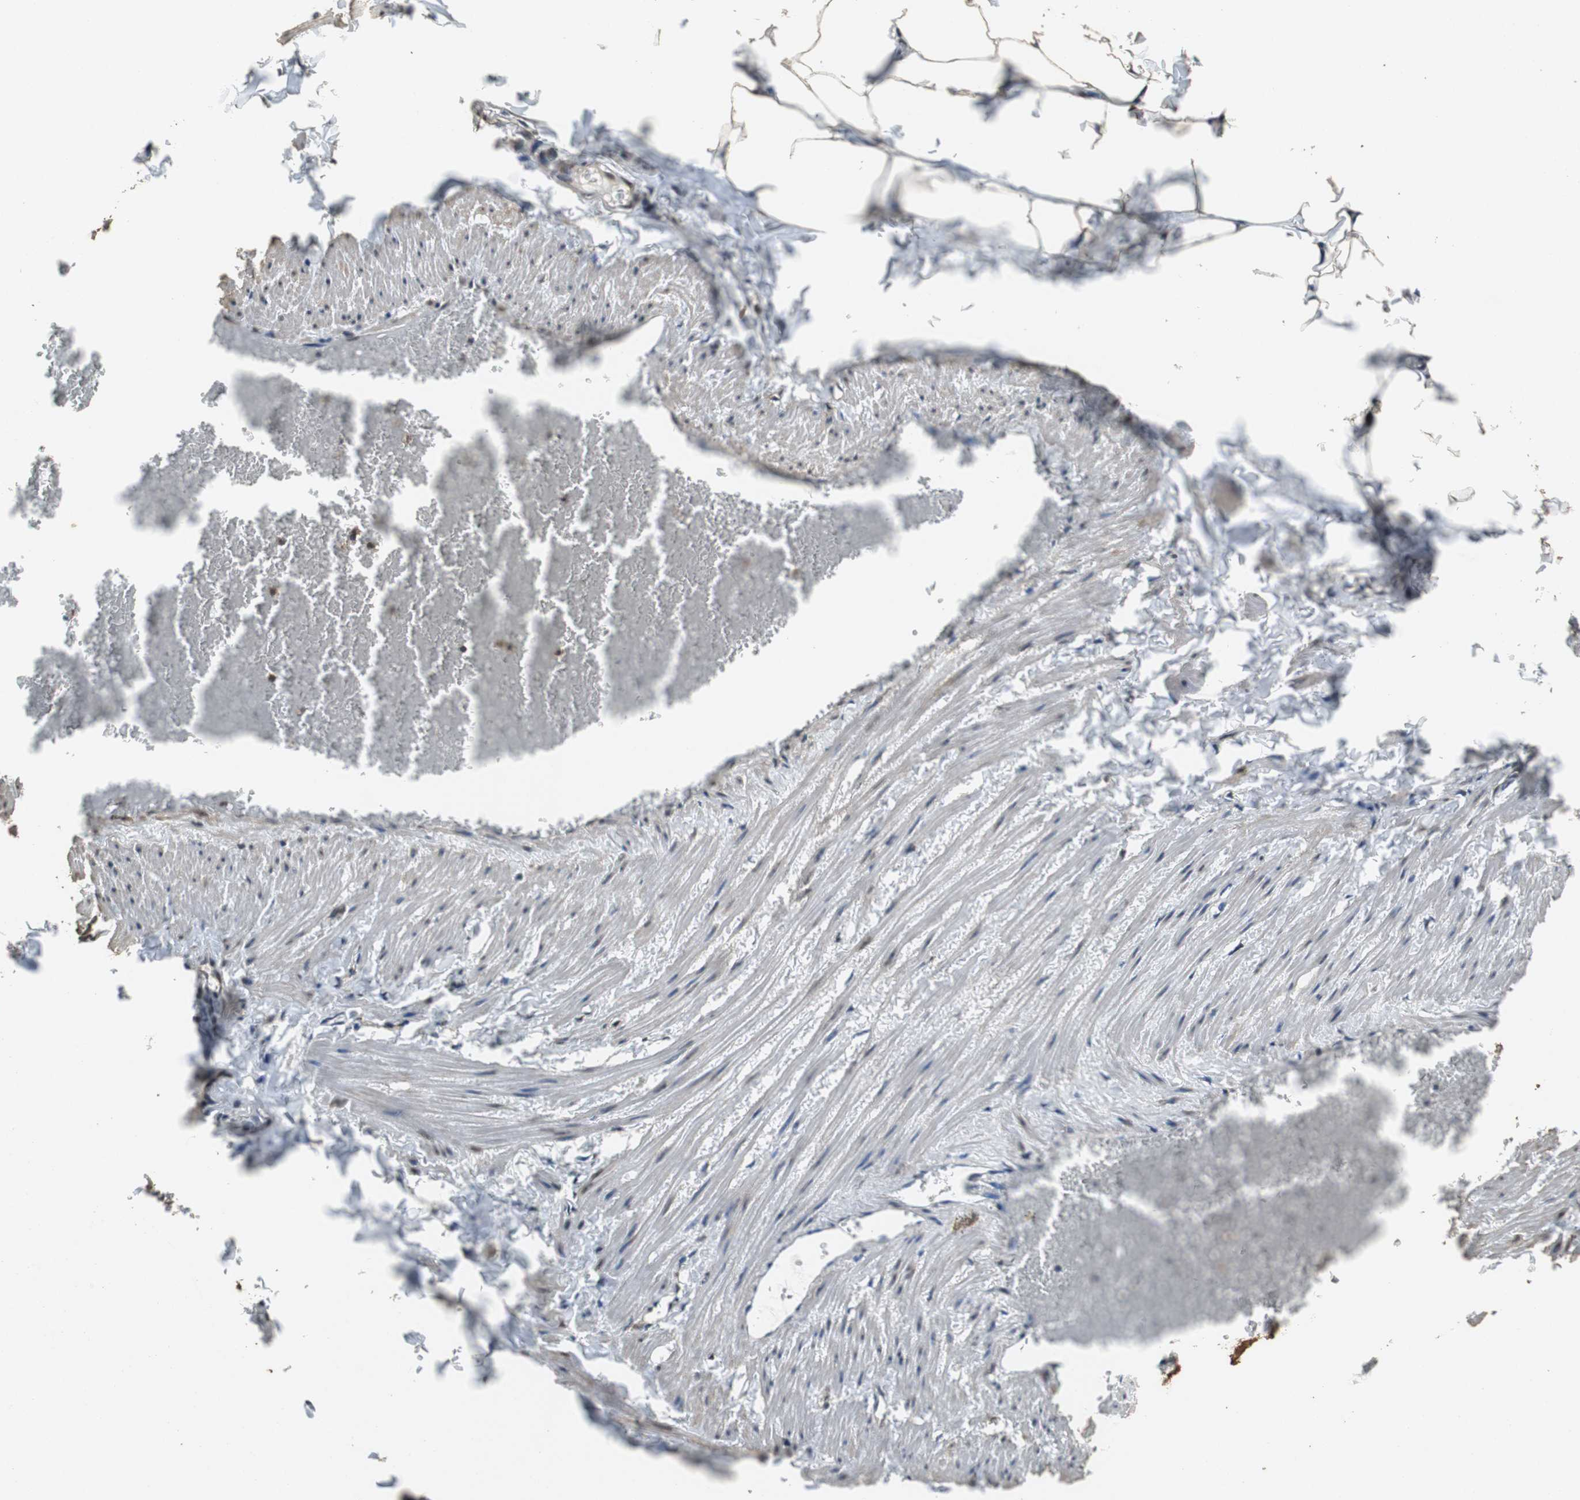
{"staining": {"intensity": "strong", "quantity": ">75%", "location": "cytoplasmic/membranous,nuclear"}, "tissue": "adipose tissue", "cell_type": "Adipocytes", "image_type": "normal", "snomed": [{"axis": "morphology", "description": "Normal tissue, NOS"}, {"axis": "topography", "description": "Vascular tissue"}], "caption": "The micrograph exhibits staining of benign adipose tissue, revealing strong cytoplasmic/membranous,nuclear protein positivity (brown color) within adipocytes. The staining is performed using DAB brown chromogen to label protein expression. The nuclei are counter-stained blue using hematoxylin.", "gene": "ZNF18", "patient": {"sex": "male", "age": 41}}